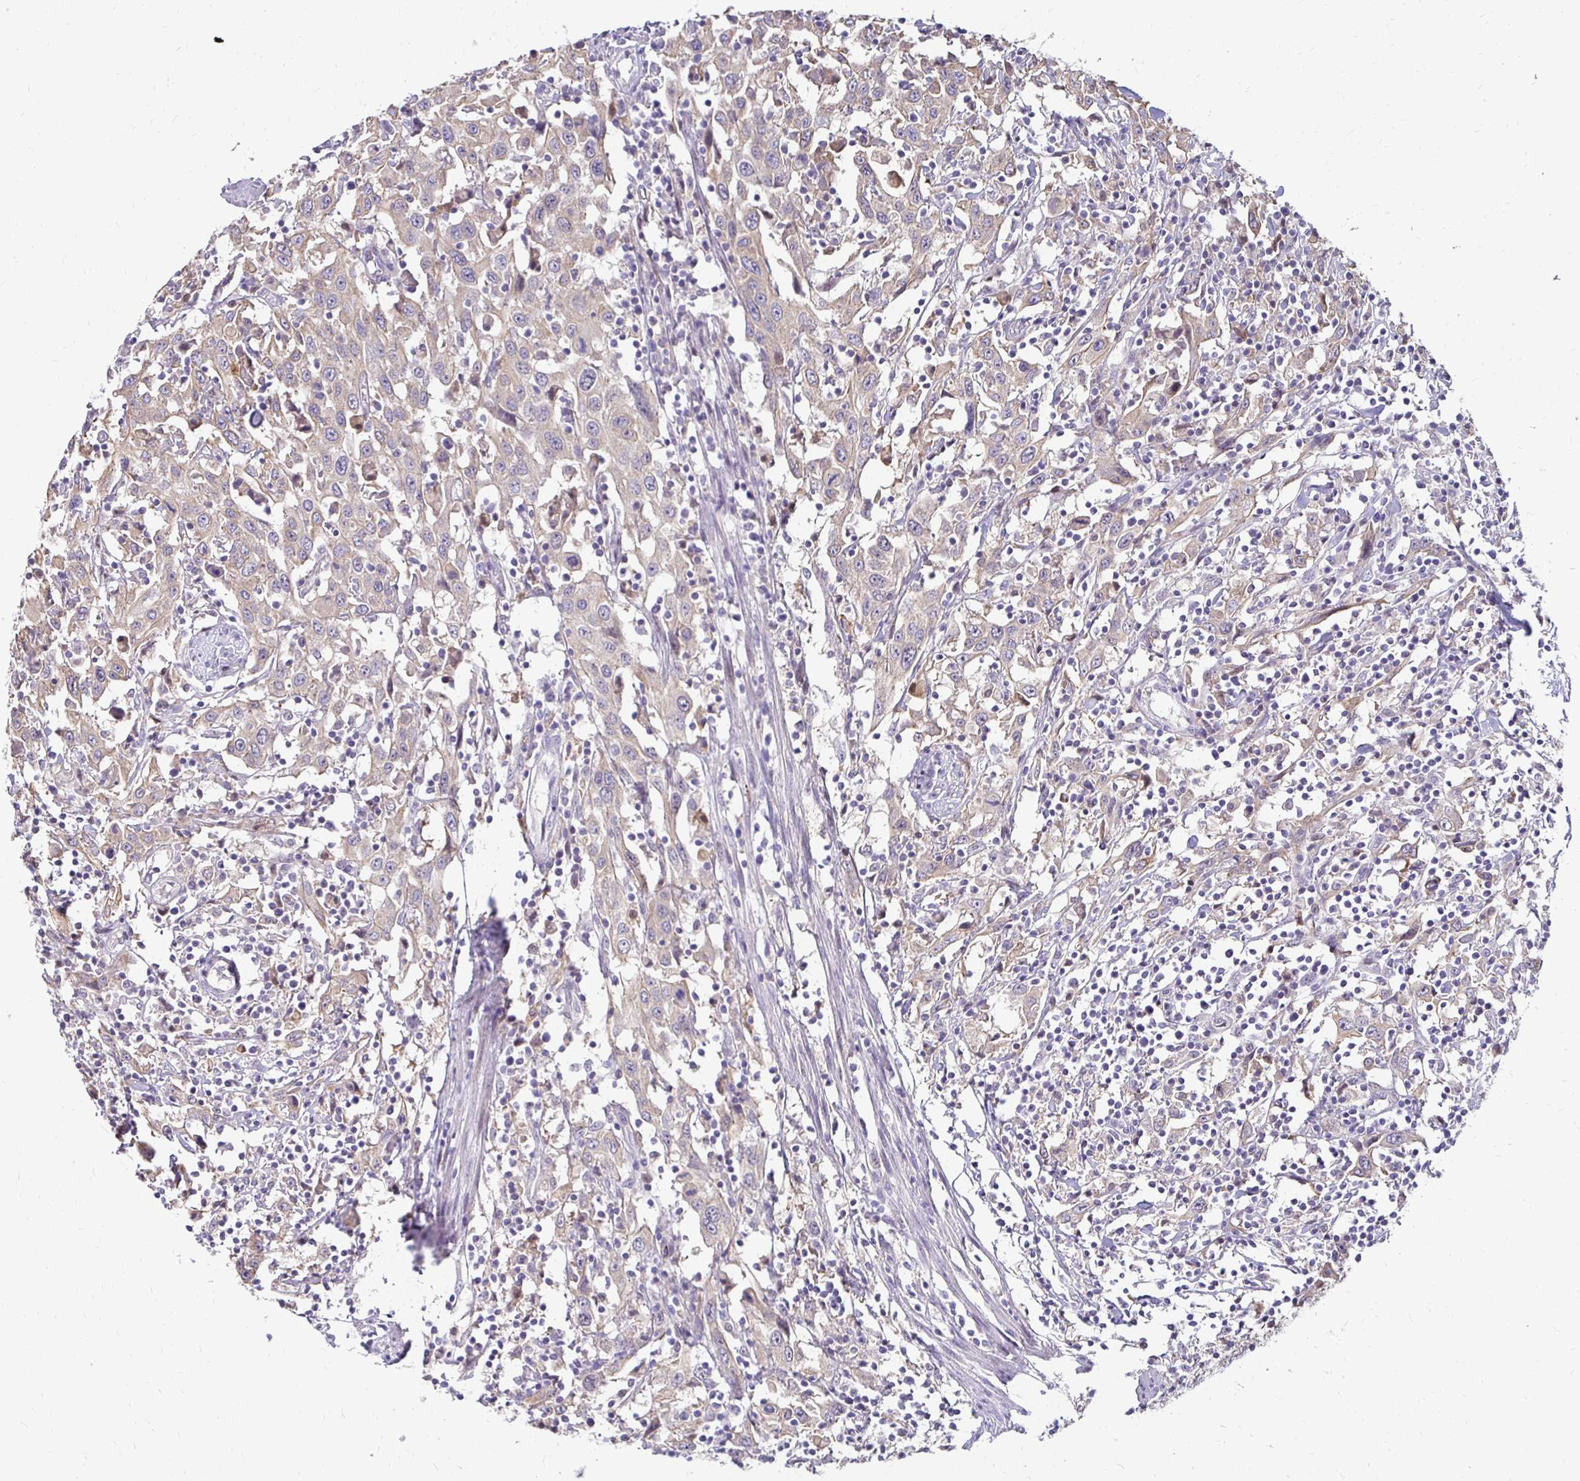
{"staining": {"intensity": "weak", "quantity": "<25%", "location": "cytoplasmic/membranous"}, "tissue": "urothelial cancer", "cell_type": "Tumor cells", "image_type": "cancer", "snomed": [{"axis": "morphology", "description": "Urothelial carcinoma, High grade"}, {"axis": "topography", "description": "Urinary bladder"}], "caption": "A histopathology image of high-grade urothelial carcinoma stained for a protein displays no brown staining in tumor cells.", "gene": "PADI2", "patient": {"sex": "male", "age": 61}}